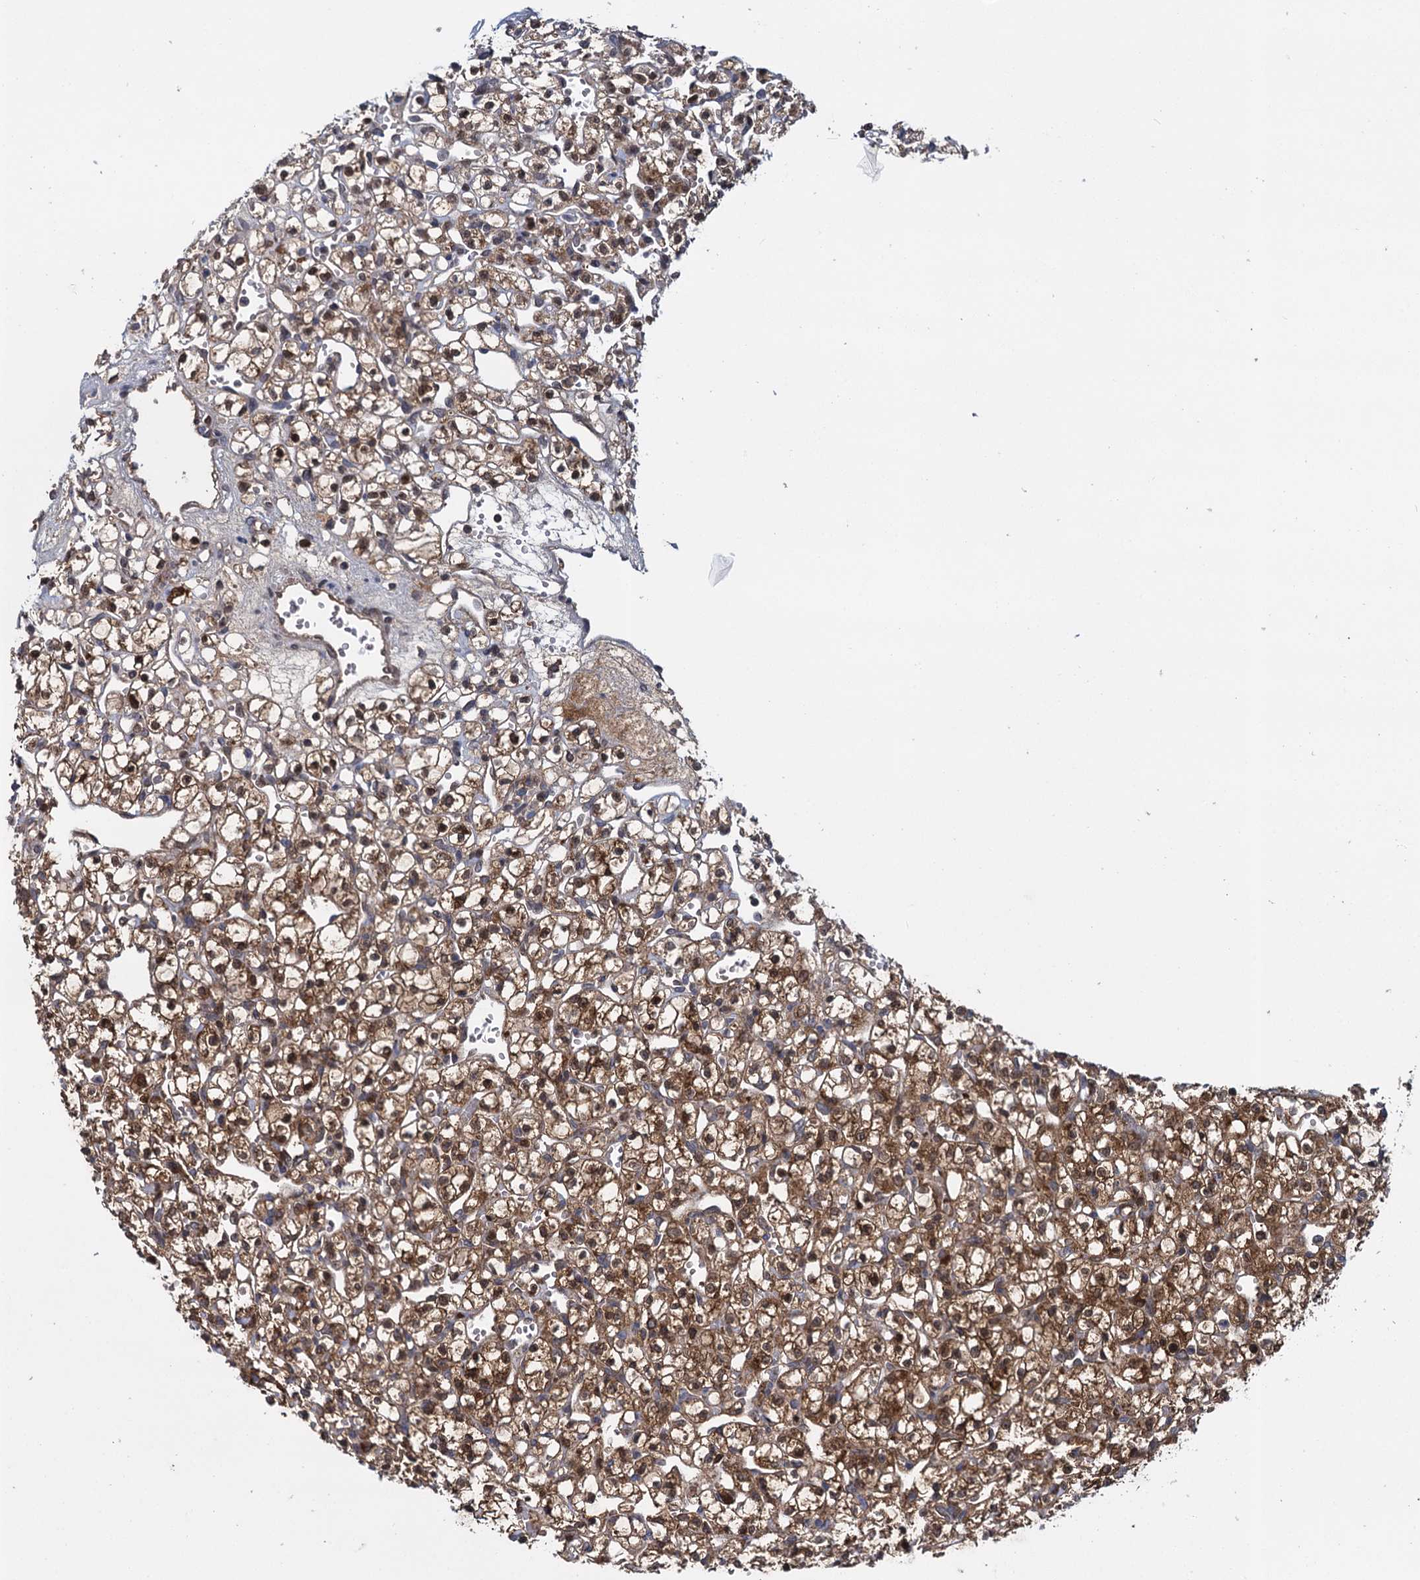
{"staining": {"intensity": "moderate", "quantity": ">75%", "location": "cytoplasmic/membranous"}, "tissue": "renal cancer", "cell_type": "Tumor cells", "image_type": "cancer", "snomed": [{"axis": "morphology", "description": "Adenocarcinoma, NOS"}, {"axis": "topography", "description": "Kidney"}], "caption": "Tumor cells demonstrate medium levels of moderate cytoplasmic/membranous staining in approximately >75% of cells in human renal cancer.", "gene": "GLO1", "patient": {"sex": "female", "age": 59}}